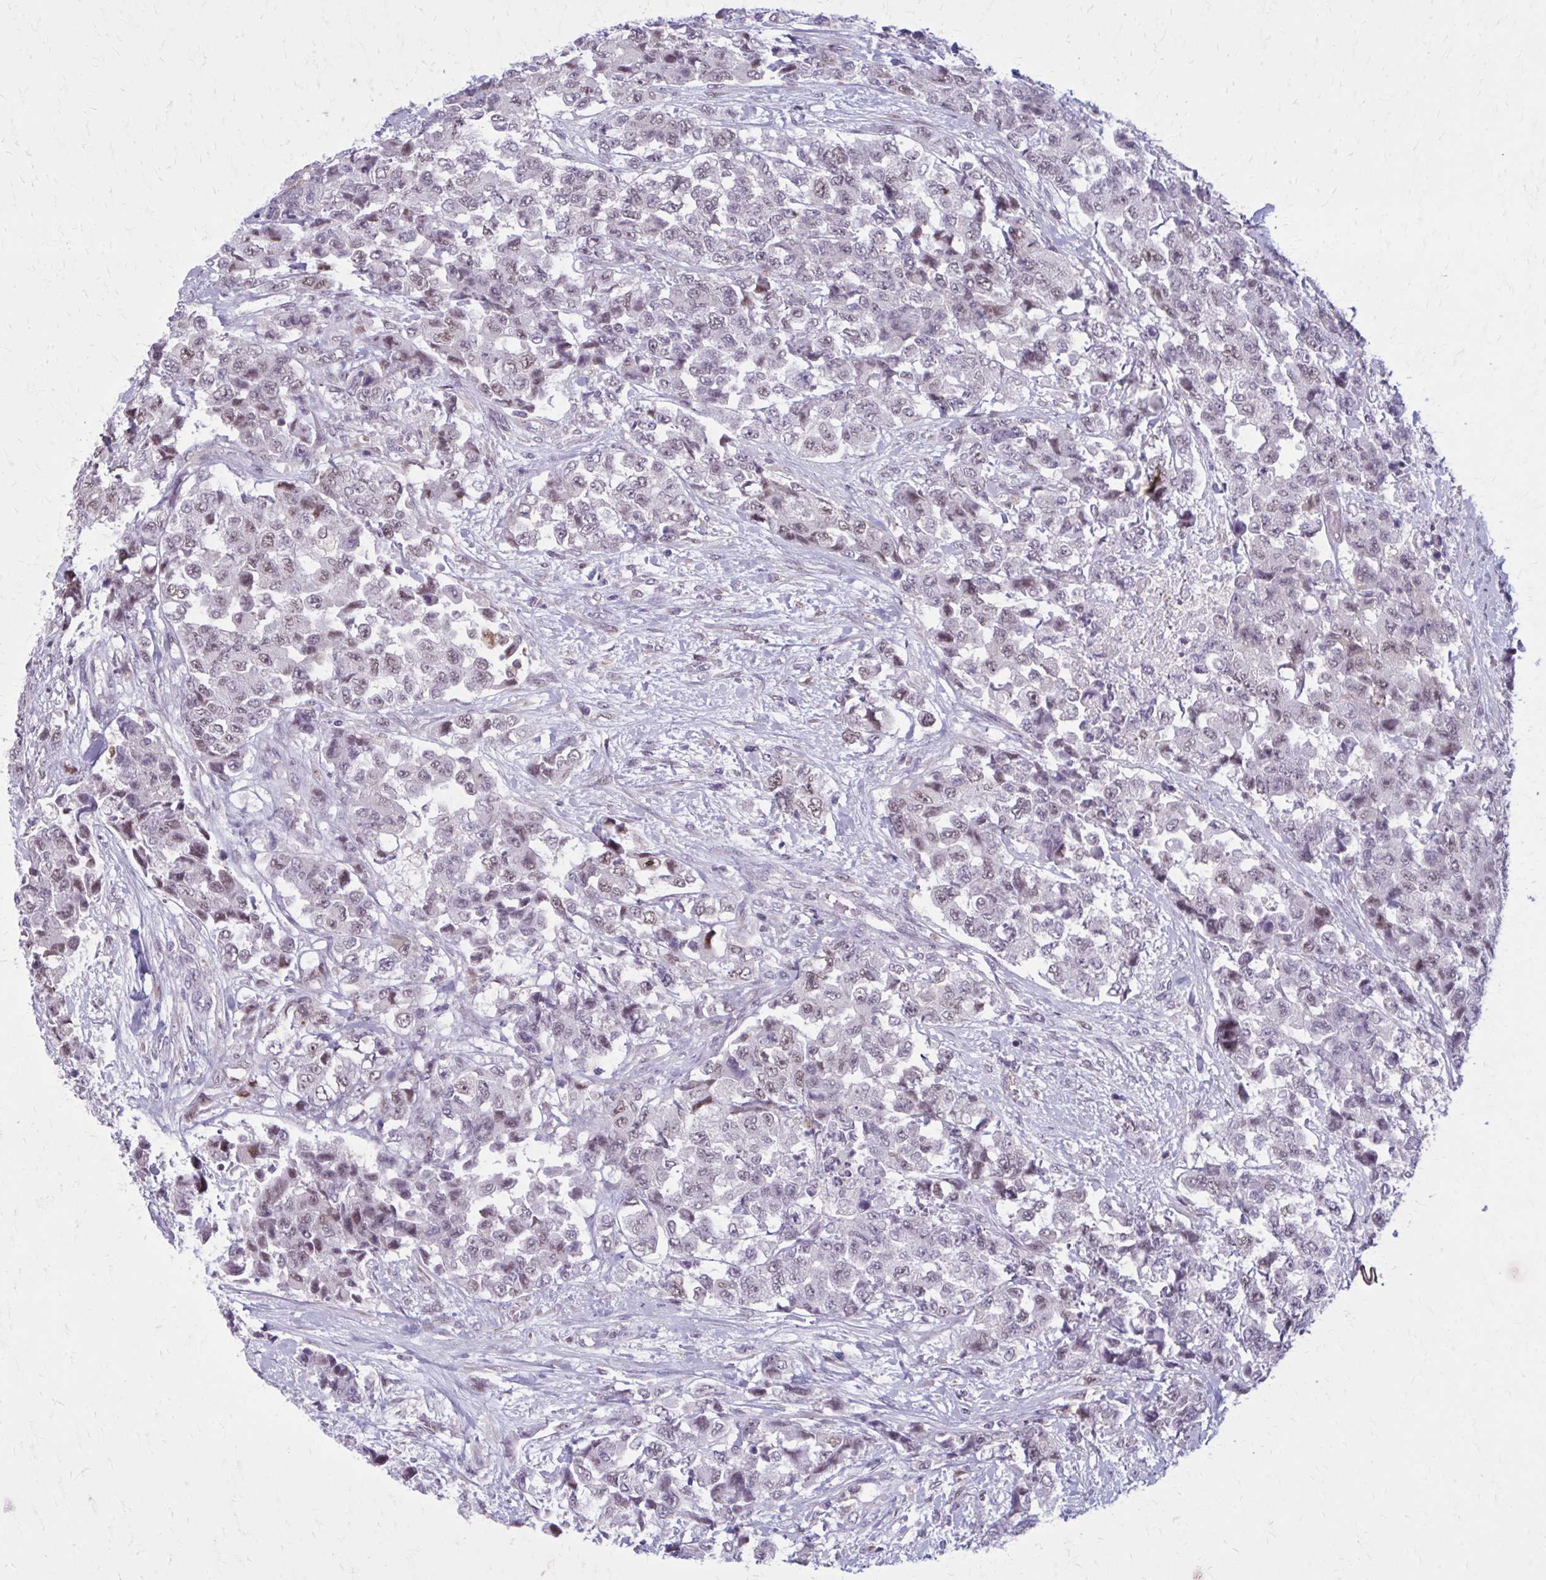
{"staining": {"intensity": "weak", "quantity": "25%-75%", "location": "nuclear"}, "tissue": "urothelial cancer", "cell_type": "Tumor cells", "image_type": "cancer", "snomed": [{"axis": "morphology", "description": "Urothelial carcinoma, High grade"}, {"axis": "topography", "description": "Urinary bladder"}], "caption": "Immunohistochemistry (IHC) (DAB) staining of human urothelial cancer reveals weak nuclear protein positivity in about 25%-75% of tumor cells. The staining was performed using DAB (3,3'-diaminobenzidine) to visualize the protein expression in brown, while the nuclei were stained in blue with hematoxylin (Magnification: 20x).", "gene": "NUMBL", "patient": {"sex": "female", "age": 78}}